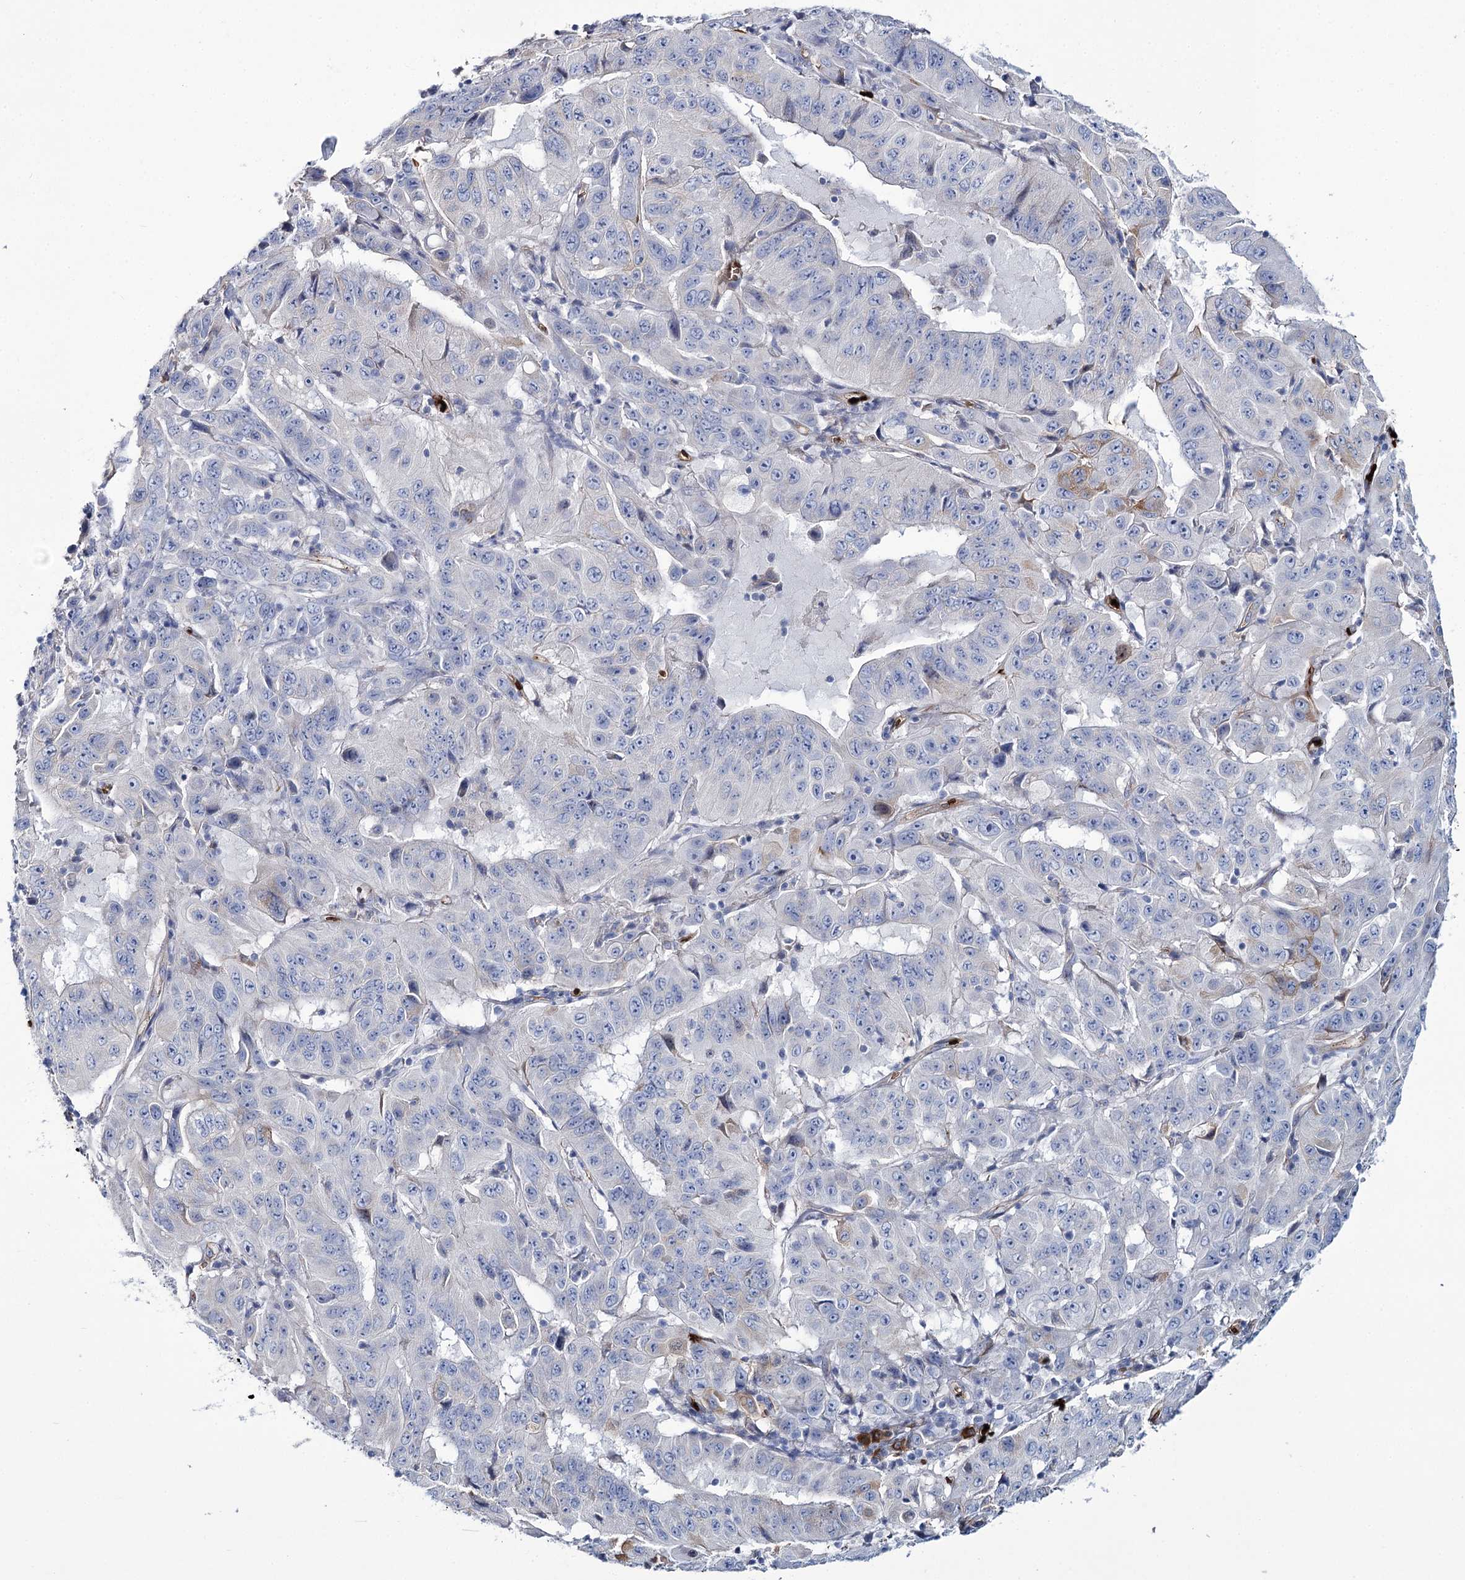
{"staining": {"intensity": "negative", "quantity": "none", "location": "none"}, "tissue": "pancreatic cancer", "cell_type": "Tumor cells", "image_type": "cancer", "snomed": [{"axis": "morphology", "description": "Adenocarcinoma, NOS"}, {"axis": "topography", "description": "Pancreas"}], "caption": "This is a image of immunohistochemistry staining of pancreatic cancer (adenocarcinoma), which shows no positivity in tumor cells.", "gene": "GBF1", "patient": {"sex": "male", "age": 63}}